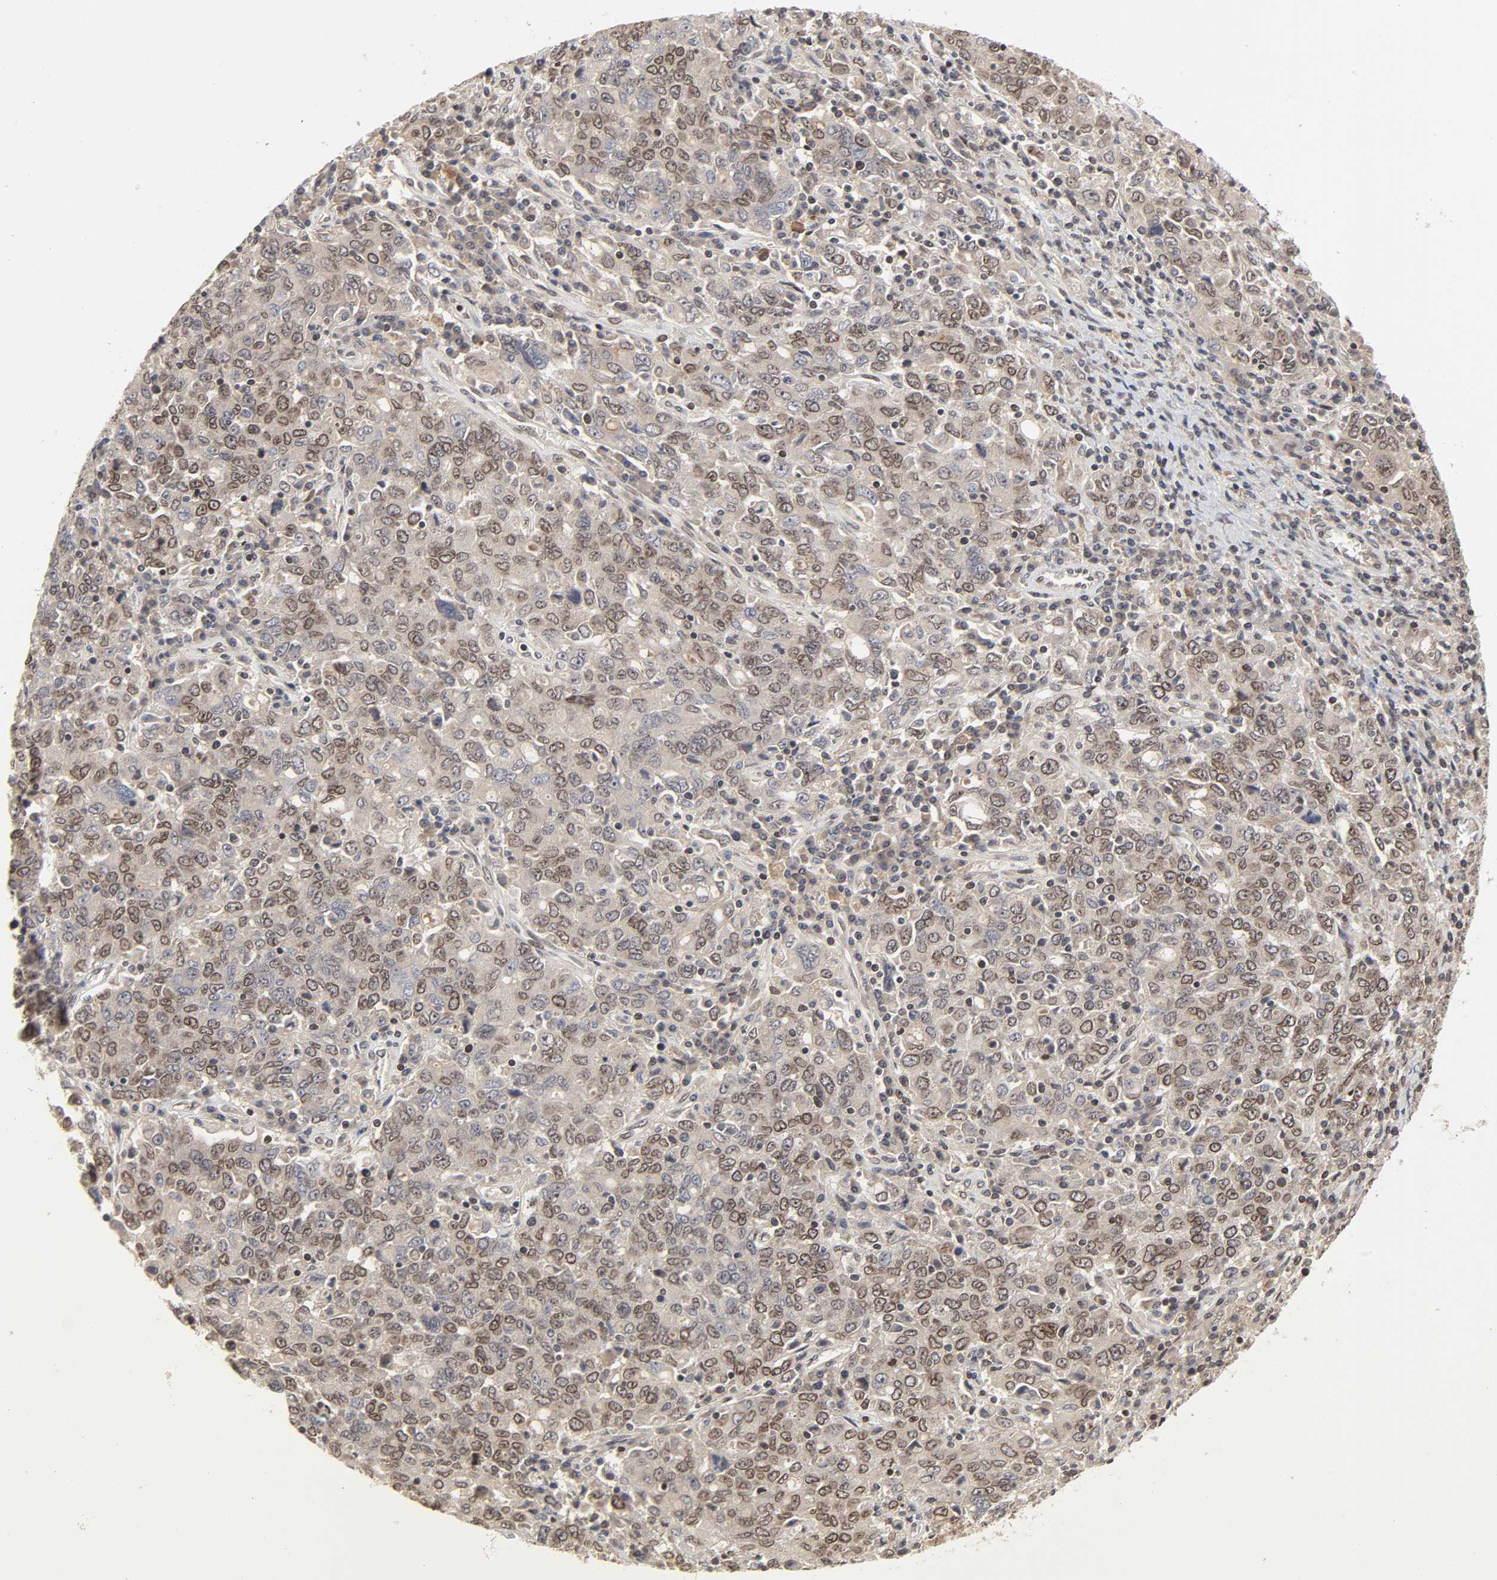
{"staining": {"intensity": "moderate", "quantity": ">75%", "location": "cytoplasmic/membranous,nuclear"}, "tissue": "ovarian cancer", "cell_type": "Tumor cells", "image_type": "cancer", "snomed": [{"axis": "morphology", "description": "Carcinoma, endometroid"}, {"axis": "topography", "description": "Ovary"}], "caption": "Protein staining of ovarian cancer tissue demonstrates moderate cytoplasmic/membranous and nuclear expression in approximately >75% of tumor cells.", "gene": "CPN2", "patient": {"sex": "female", "age": 62}}